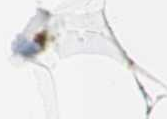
{"staining": {"intensity": "moderate", "quantity": "25%-75%", "location": "cytoplasmic/membranous"}, "tissue": "adipose tissue", "cell_type": "Adipocytes", "image_type": "normal", "snomed": [{"axis": "morphology", "description": "Normal tissue, NOS"}, {"axis": "topography", "description": "Breast"}, {"axis": "topography", "description": "Adipose tissue"}], "caption": "This image reveals immunohistochemistry (IHC) staining of normal human adipose tissue, with medium moderate cytoplasmic/membranous positivity in about 25%-75% of adipocytes.", "gene": "GOLGB1", "patient": {"sex": "female", "age": 25}}